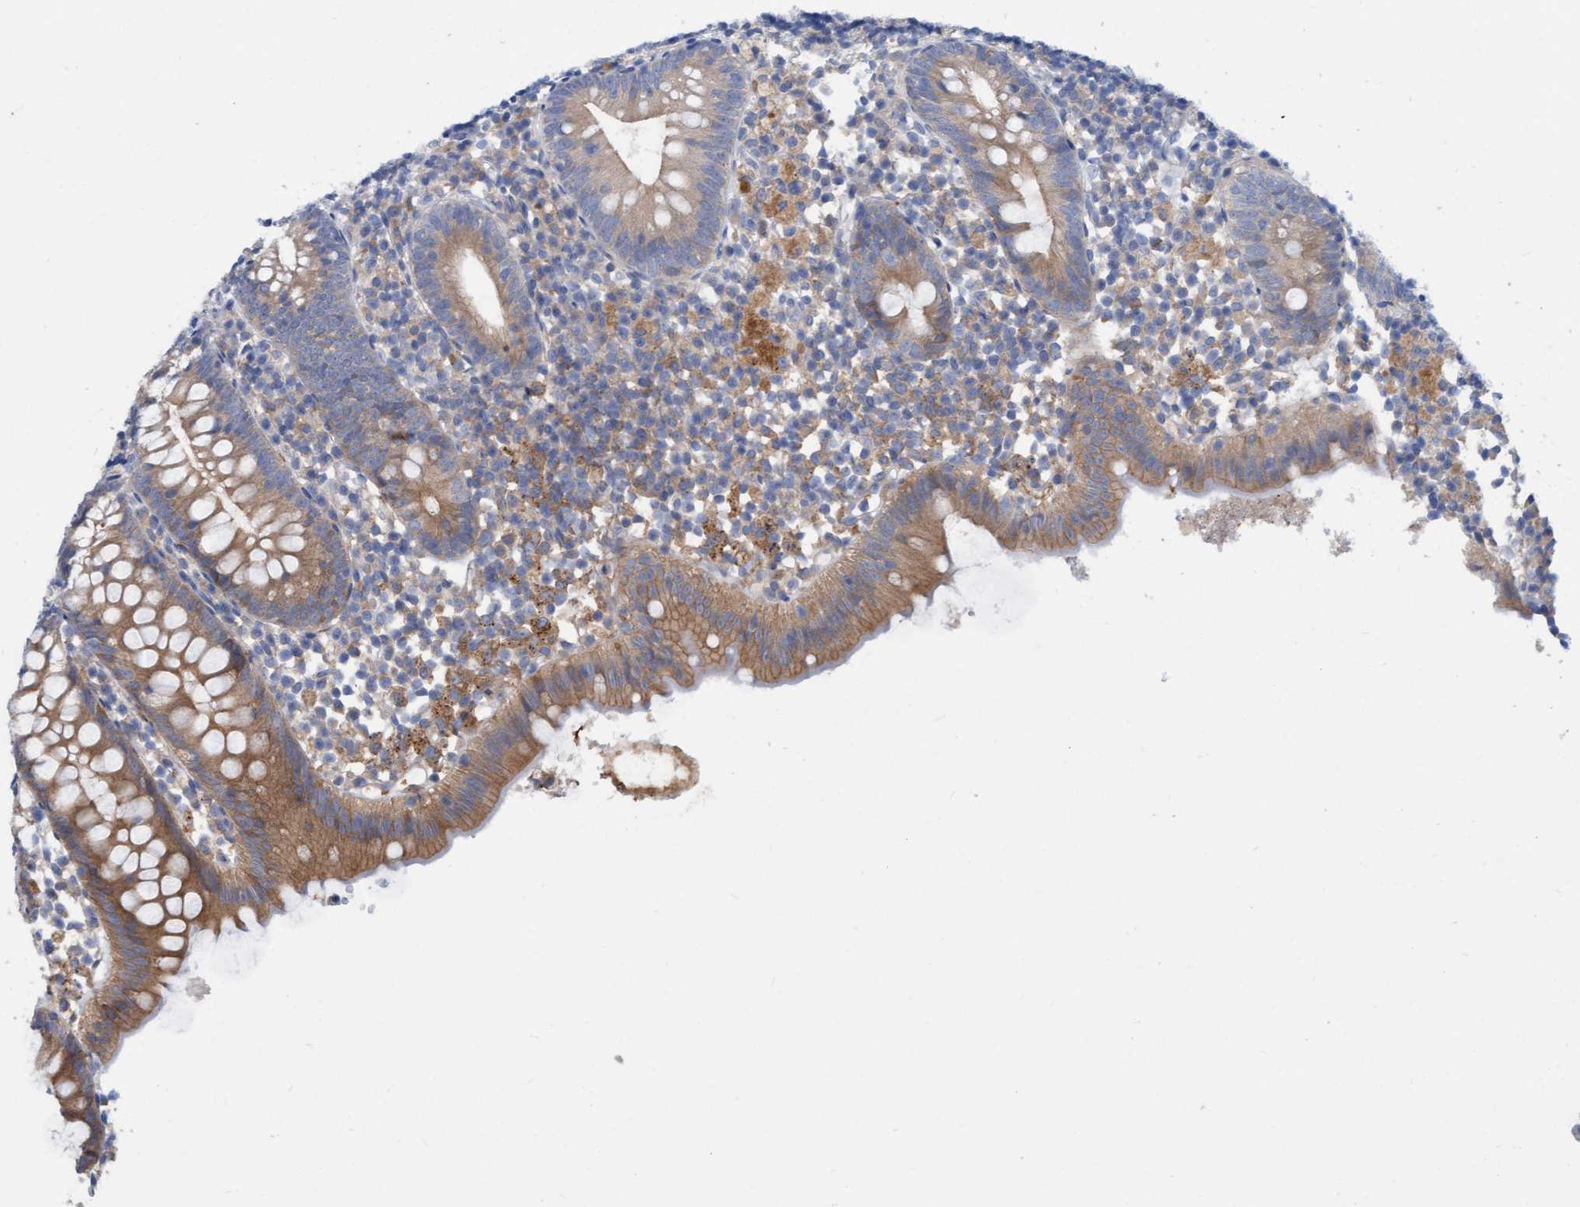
{"staining": {"intensity": "moderate", "quantity": ">75%", "location": "cytoplasmic/membranous"}, "tissue": "appendix", "cell_type": "Glandular cells", "image_type": "normal", "snomed": [{"axis": "morphology", "description": "Normal tissue, NOS"}, {"axis": "topography", "description": "Appendix"}], "caption": "There is medium levels of moderate cytoplasmic/membranous expression in glandular cells of unremarkable appendix, as demonstrated by immunohistochemical staining (brown color).", "gene": "KIAA0753", "patient": {"sex": "female", "age": 20}}